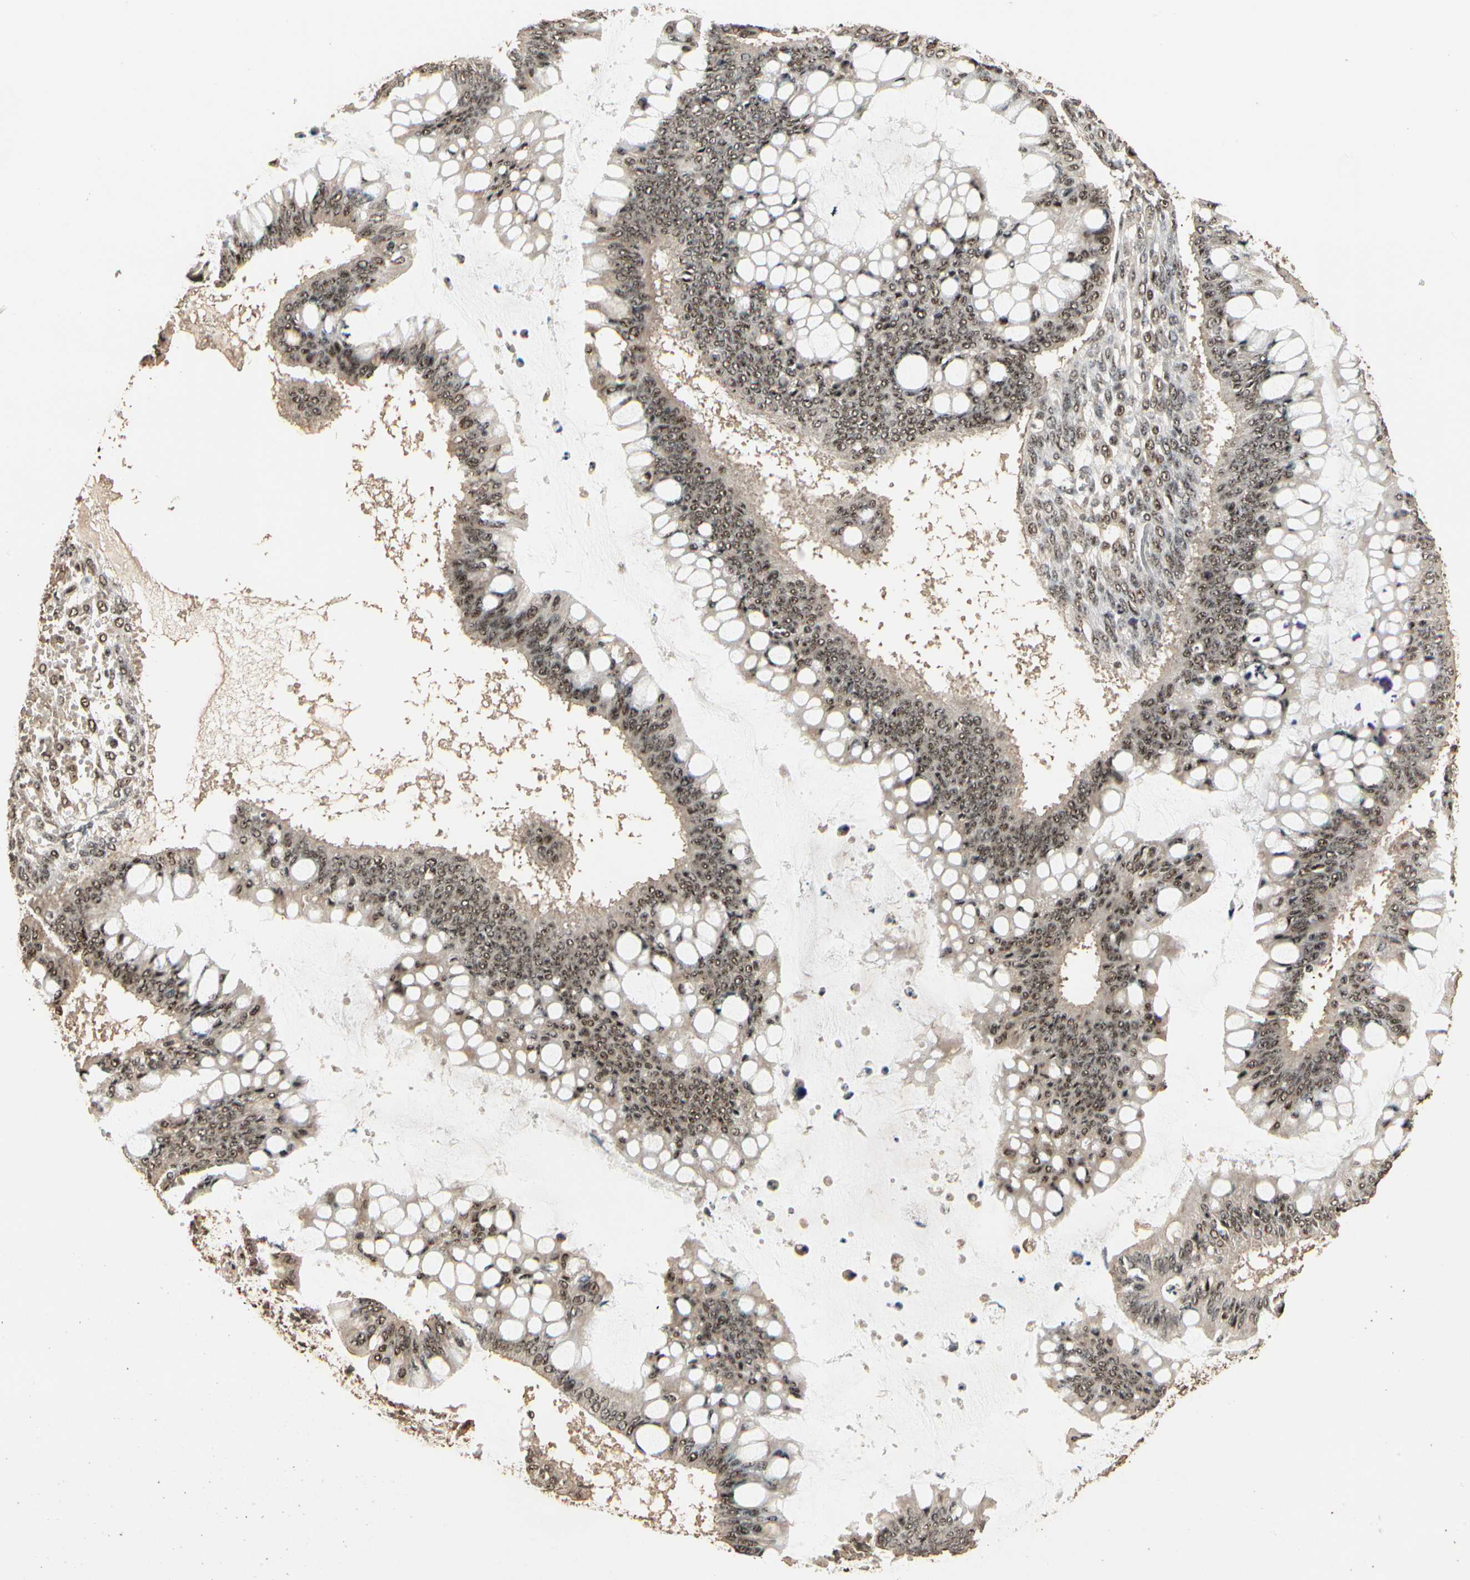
{"staining": {"intensity": "moderate", "quantity": ">75%", "location": "nuclear"}, "tissue": "ovarian cancer", "cell_type": "Tumor cells", "image_type": "cancer", "snomed": [{"axis": "morphology", "description": "Cystadenocarcinoma, mucinous, NOS"}, {"axis": "topography", "description": "Ovary"}], "caption": "A brown stain labels moderate nuclear positivity of a protein in ovarian cancer tumor cells.", "gene": "RBM25", "patient": {"sex": "female", "age": 73}}